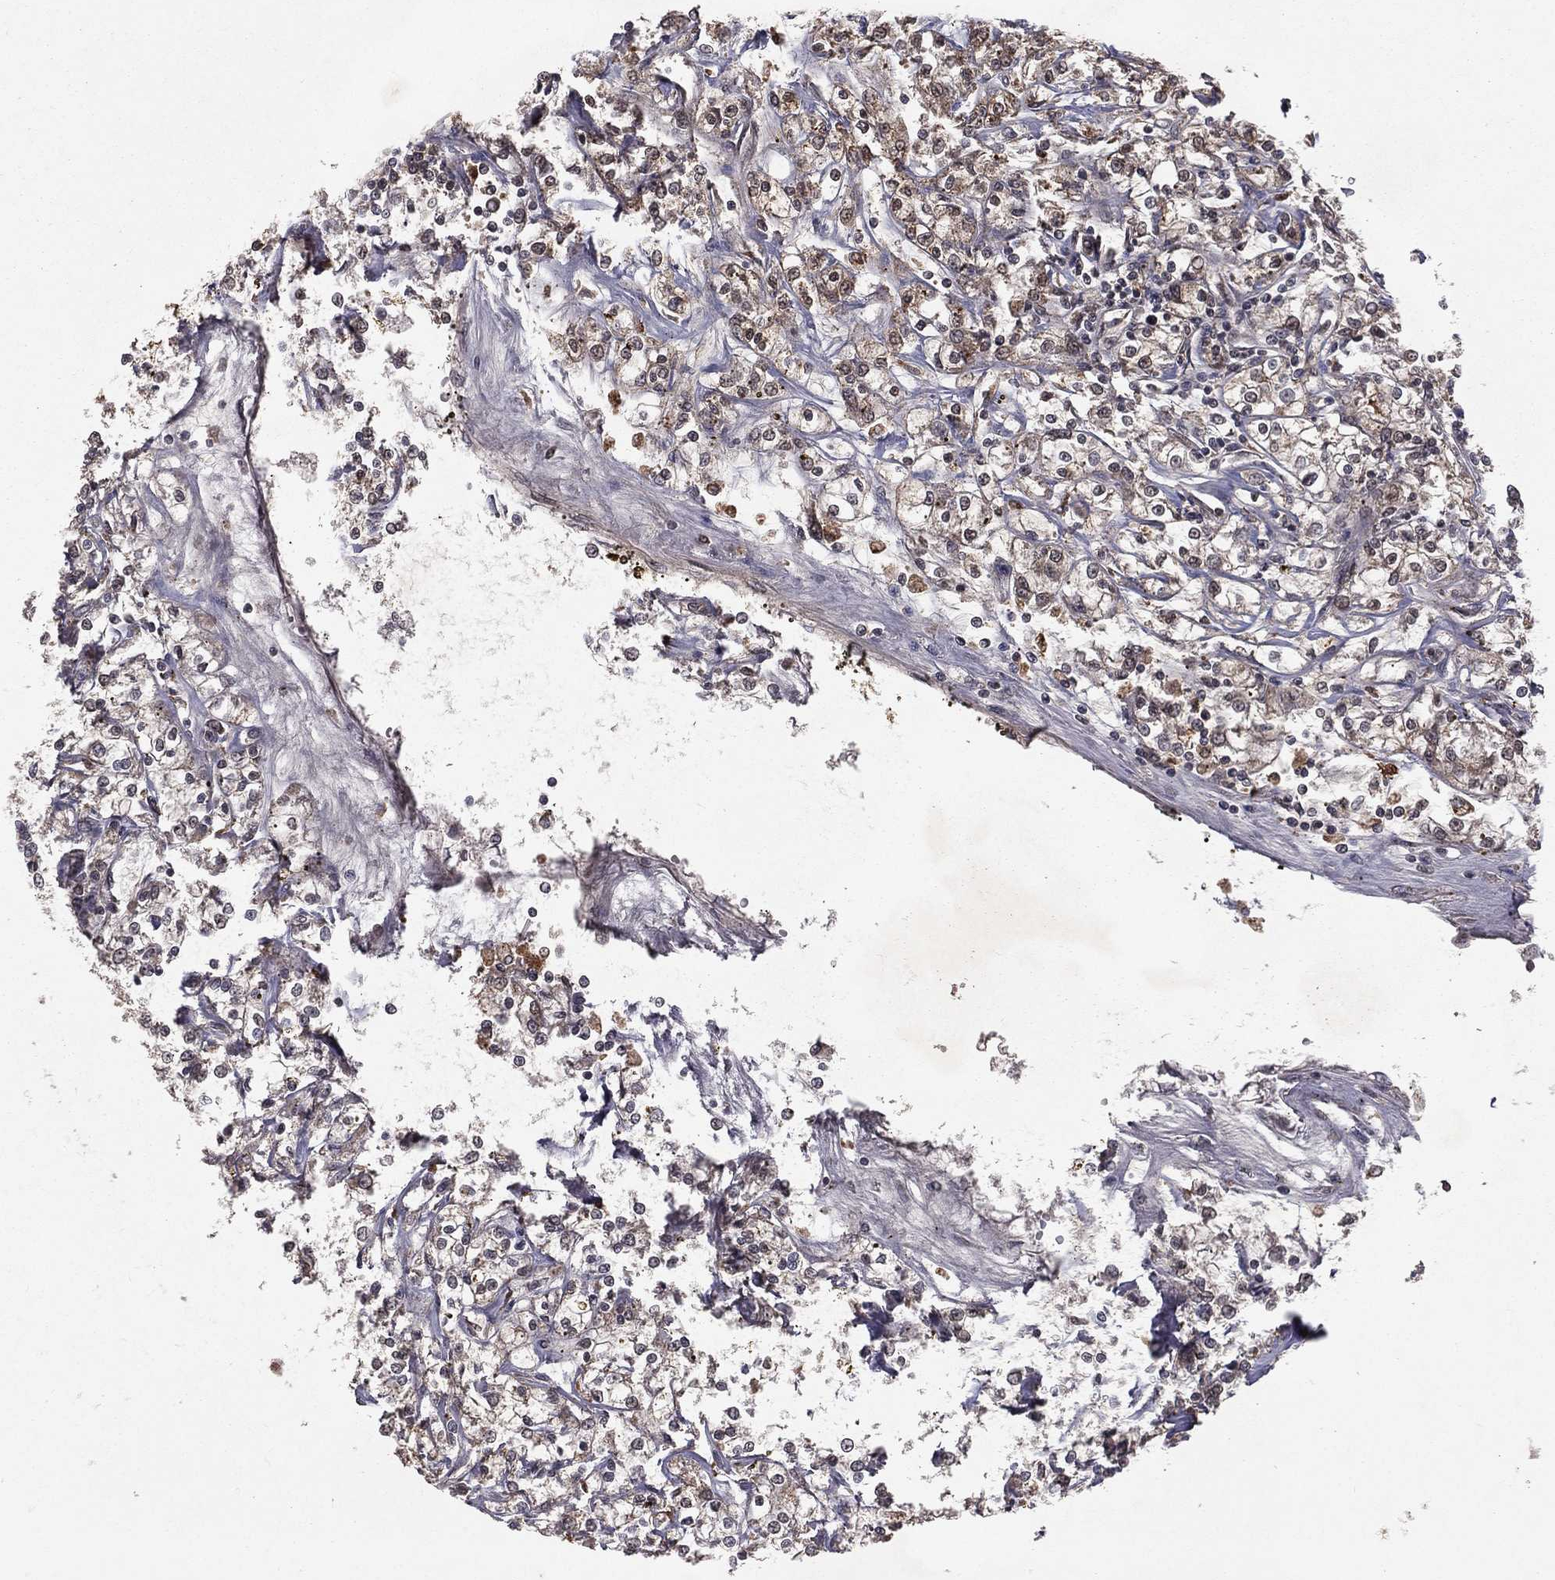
{"staining": {"intensity": "weak", "quantity": "<25%", "location": "cytoplasmic/membranous"}, "tissue": "renal cancer", "cell_type": "Tumor cells", "image_type": "cancer", "snomed": [{"axis": "morphology", "description": "Adenocarcinoma, NOS"}, {"axis": "topography", "description": "Kidney"}], "caption": "Renal adenocarcinoma was stained to show a protein in brown. There is no significant positivity in tumor cells.", "gene": "ZDHHC15", "patient": {"sex": "female", "age": 59}}